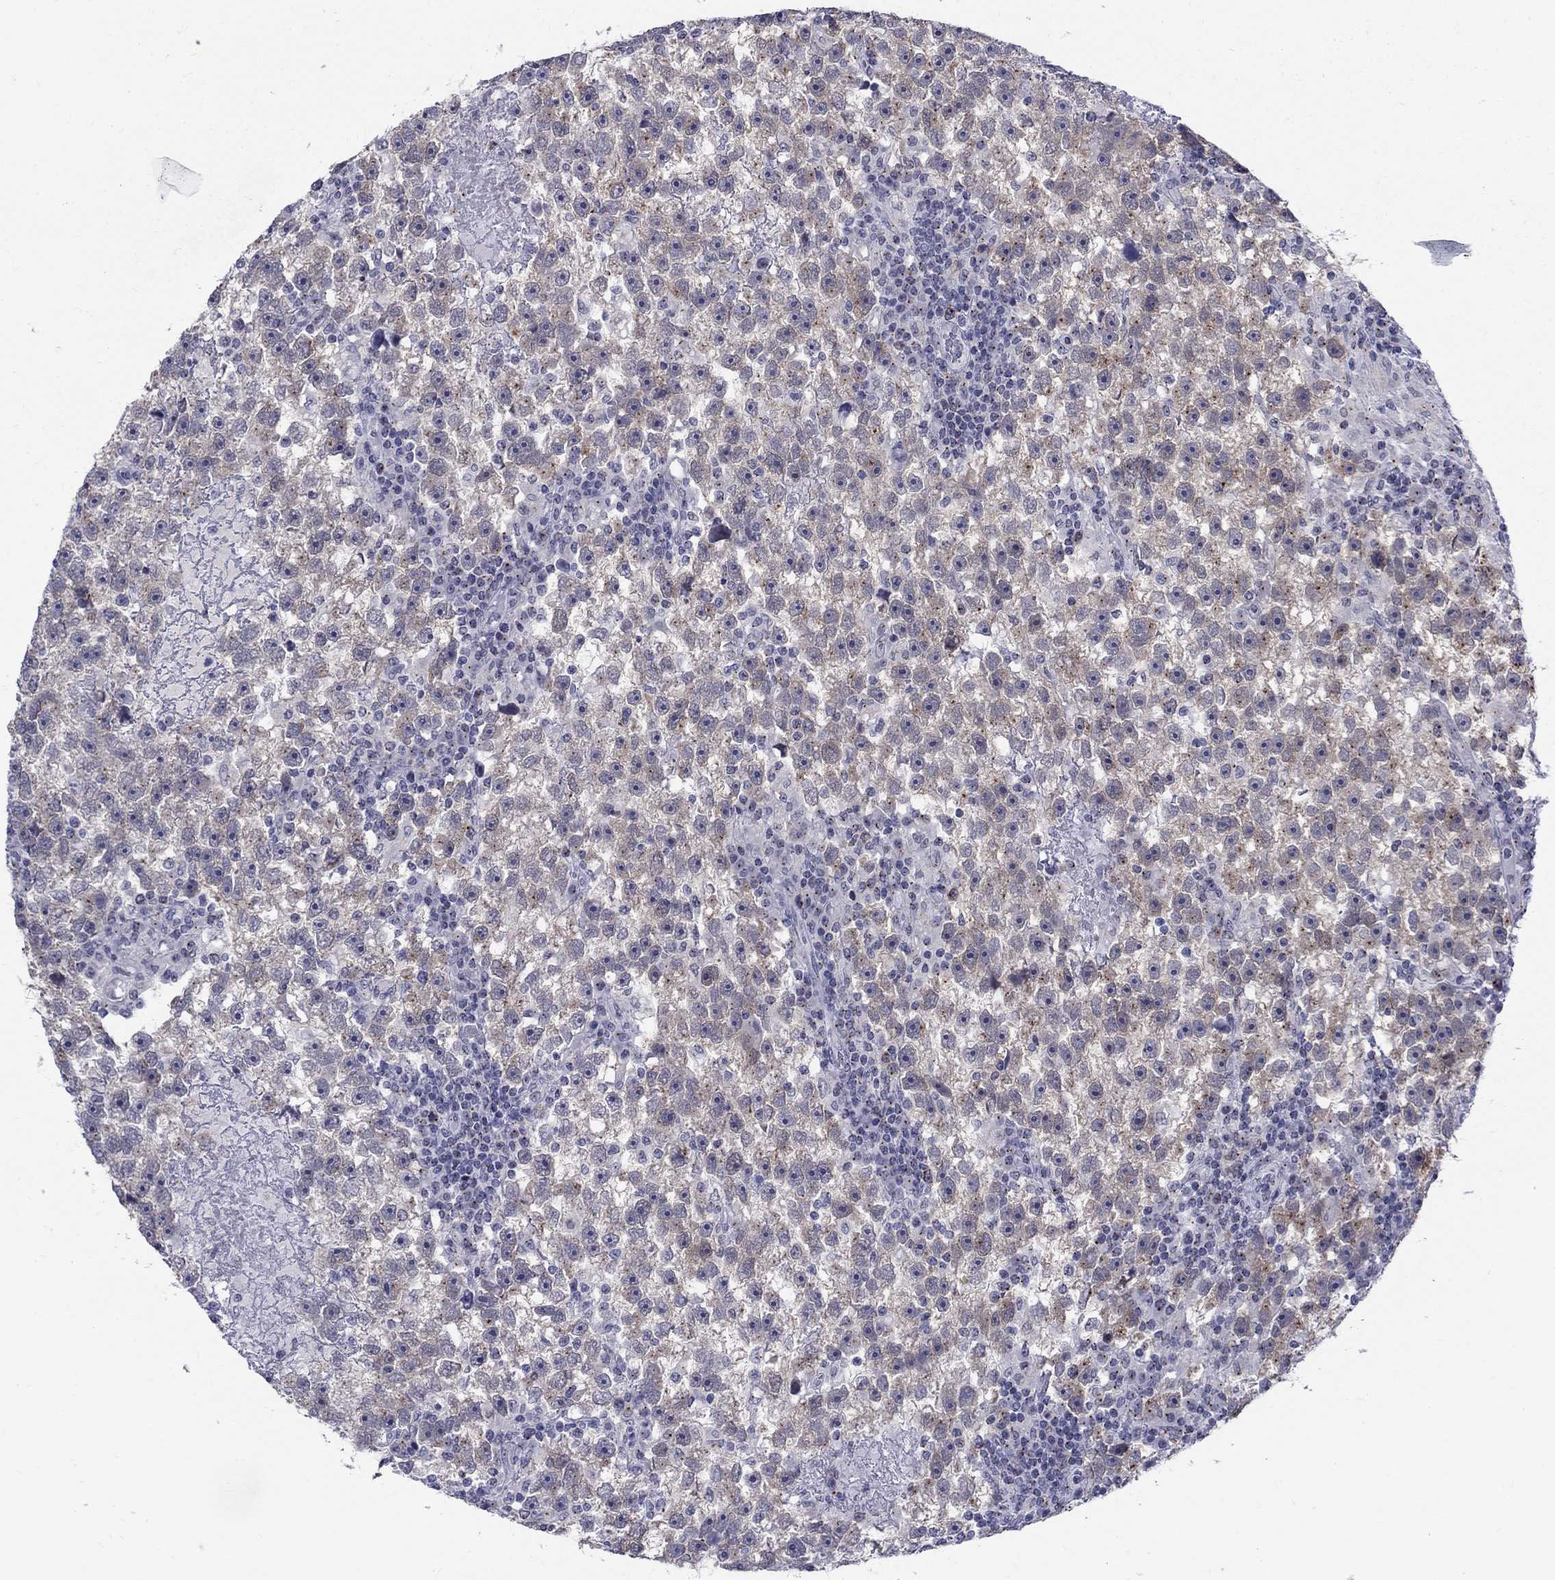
{"staining": {"intensity": "weak", "quantity": "25%-75%", "location": "cytoplasmic/membranous"}, "tissue": "testis cancer", "cell_type": "Tumor cells", "image_type": "cancer", "snomed": [{"axis": "morphology", "description": "Seminoma, NOS"}, {"axis": "topography", "description": "Testis"}], "caption": "A high-resolution image shows immunohistochemistry staining of testis cancer, which reveals weak cytoplasmic/membranous expression in approximately 25%-75% of tumor cells.", "gene": "CEP43", "patient": {"sex": "male", "age": 47}}